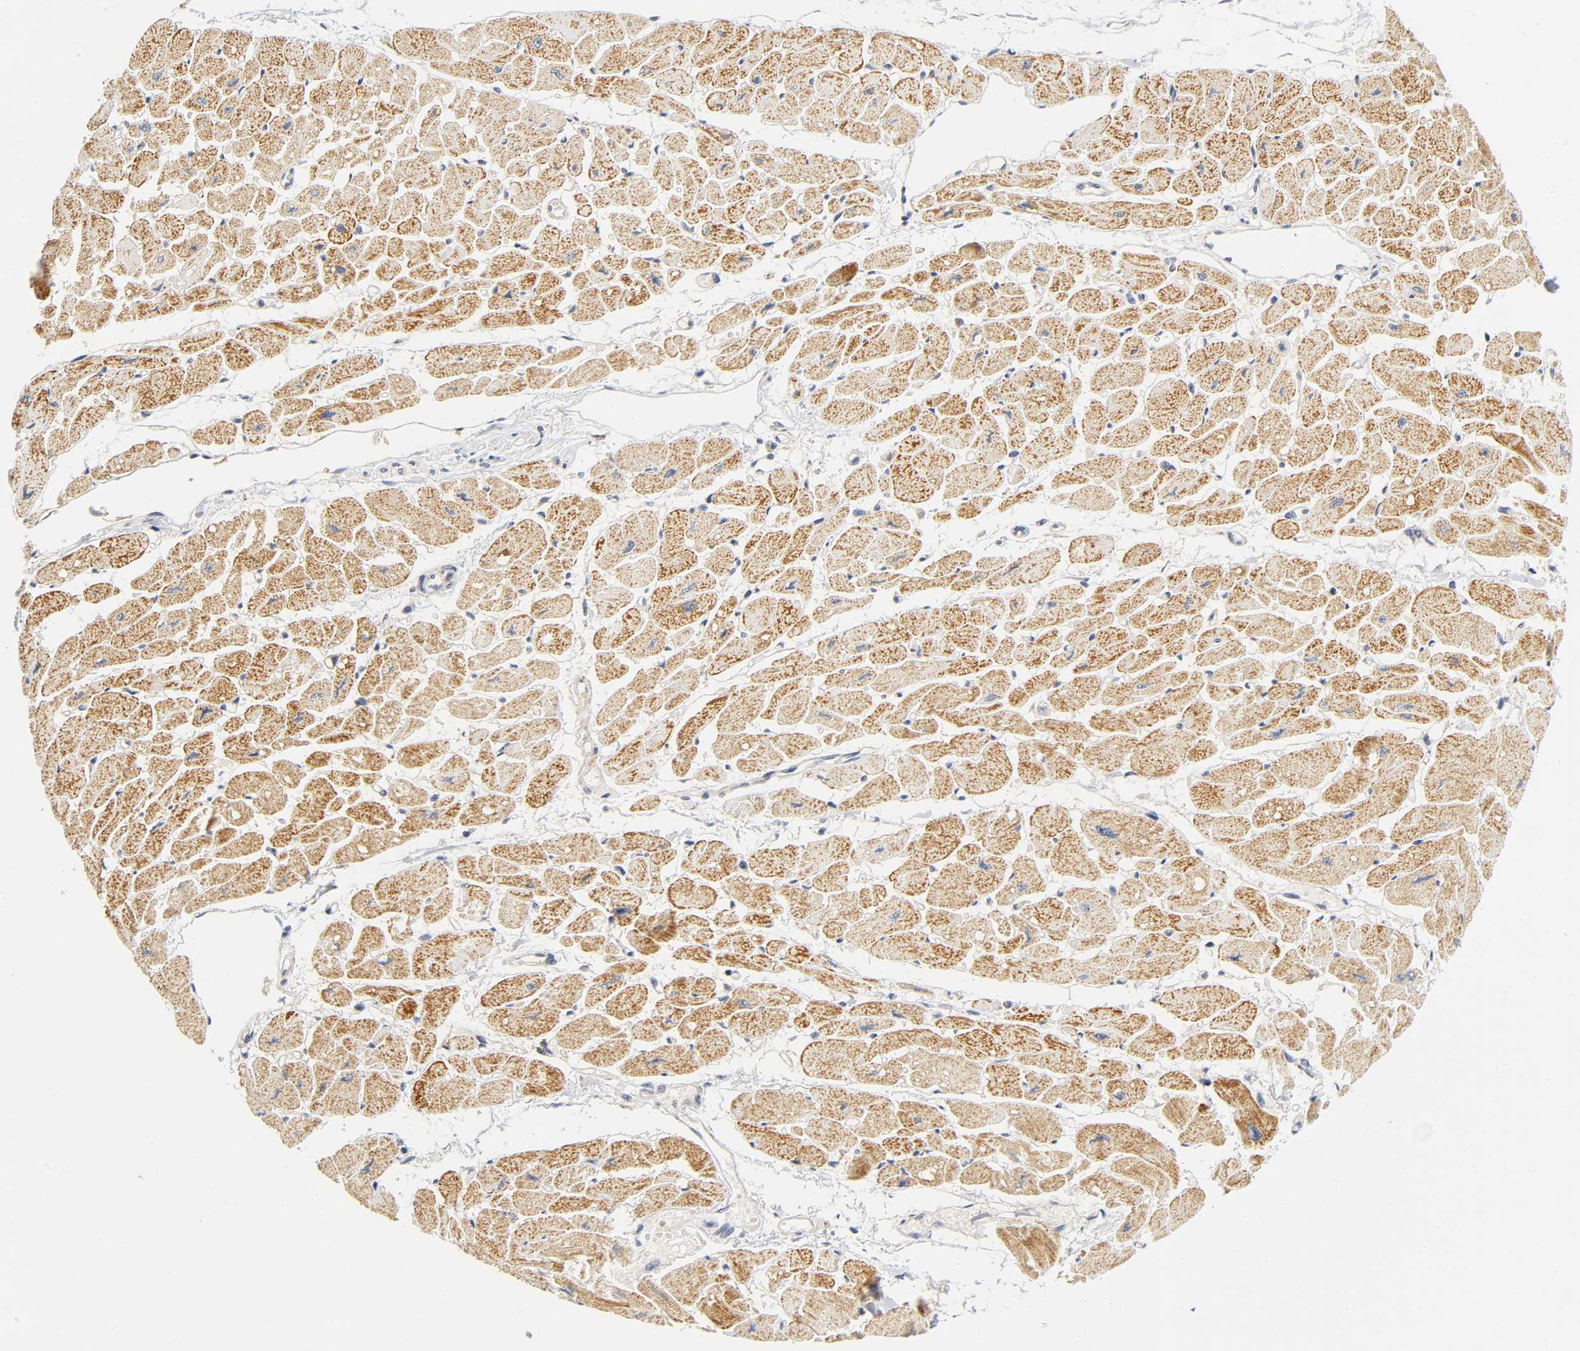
{"staining": {"intensity": "moderate", "quantity": ">75%", "location": "cytoplasmic/membranous"}, "tissue": "heart muscle", "cell_type": "Cardiomyocytes", "image_type": "normal", "snomed": [{"axis": "morphology", "description": "Normal tissue, NOS"}, {"axis": "topography", "description": "Heart"}], "caption": "Moderate cytoplasmic/membranous expression is present in about >75% of cardiomyocytes in benign heart muscle.", "gene": "NRP1", "patient": {"sex": "female", "age": 54}}